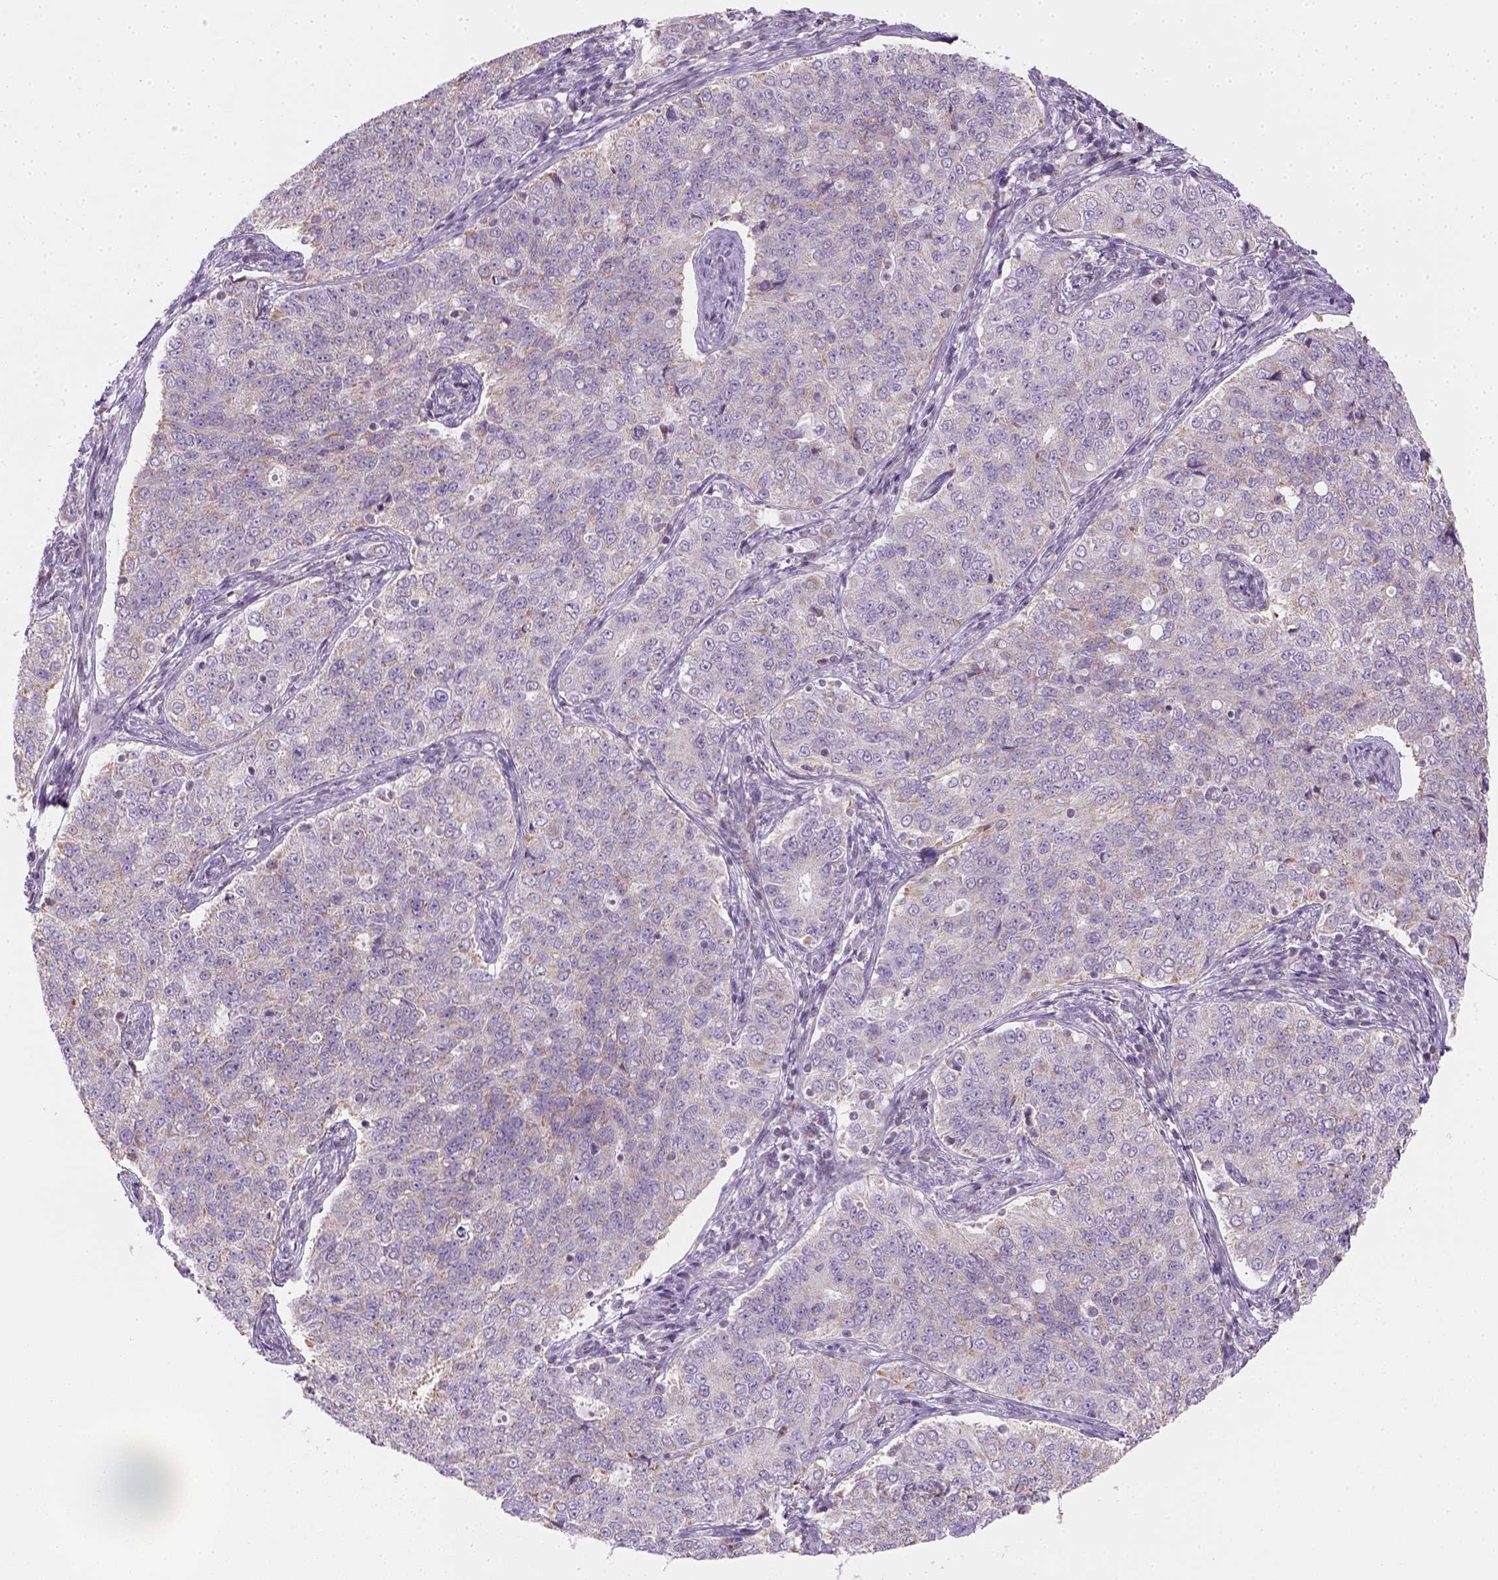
{"staining": {"intensity": "negative", "quantity": "none", "location": "none"}, "tissue": "endometrial cancer", "cell_type": "Tumor cells", "image_type": "cancer", "snomed": [{"axis": "morphology", "description": "Adenocarcinoma, NOS"}, {"axis": "topography", "description": "Endometrium"}], "caption": "Adenocarcinoma (endometrial) was stained to show a protein in brown. There is no significant positivity in tumor cells. (Immunohistochemistry, brightfield microscopy, high magnification).", "gene": "AWAT2", "patient": {"sex": "female", "age": 43}}